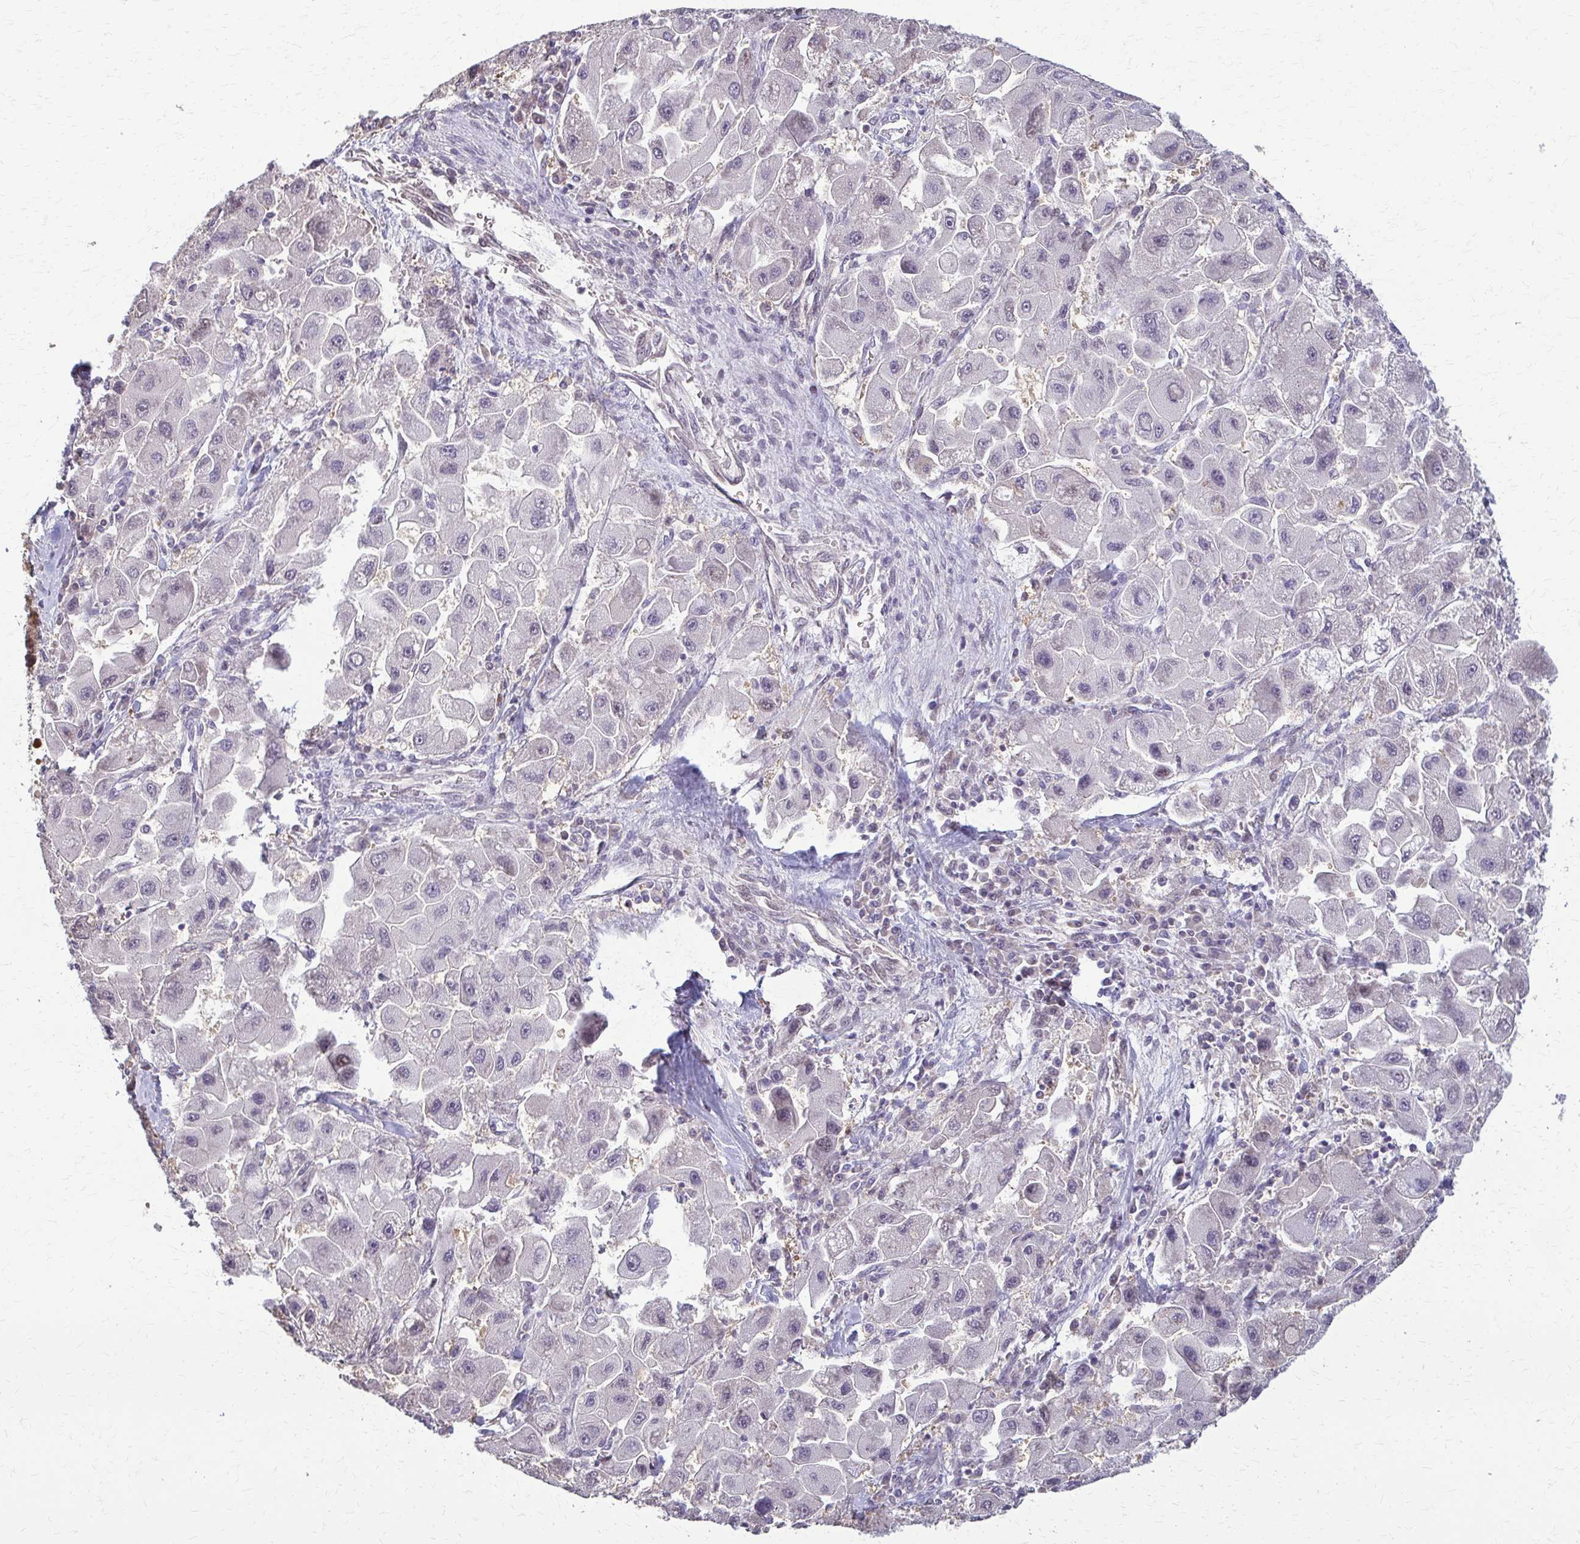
{"staining": {"intensity": "weak", "quantity": "<25%", "location": "nuclear"}, "tissue": "liver cancer", "cell_type": "Tumor cells", "image_type": "cancer", "snomed": [{"axis": "morphology", "description": "Carcinoma, Hepatocellular, NOS"}, {"axis": "topography", "description": "Liver"}], "caption": "Photomicrograph shows no significant protein expression in tumor cells of liver hepatocellular carcinoma. (DAB (3,3'-diaminobenzidine) IHC, high magnification).", "gene": "ZNF34", "patient": {"sex": "male", "age": 24}}